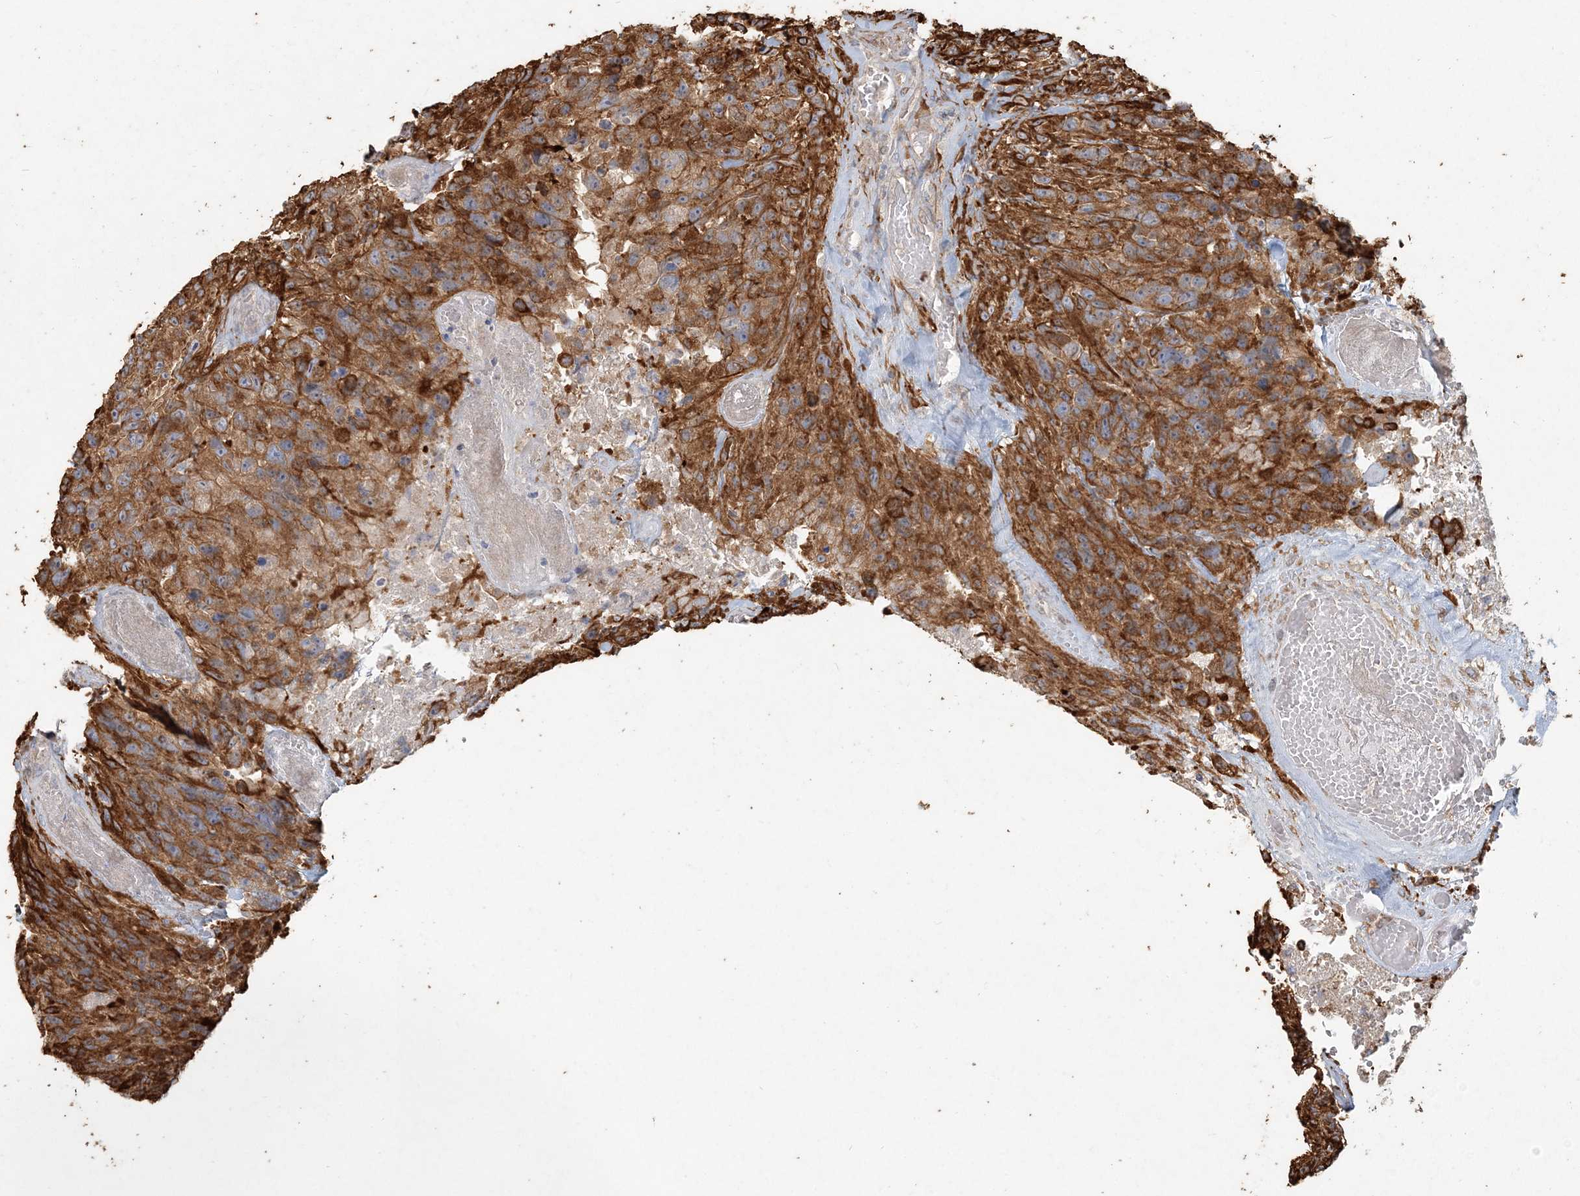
{"staining": {"intensity": "weak", "quantity": "25%-75%", "location": "cytoplasmic/membranous"}, "tissue": "glioma", "cell_type": "Tumor cells", "image_type": "cancer", "snomed": [{"axis": "morphology", "description": "Glioma, malignant, High grade"}, {"axis": "topography", "description": "Brain"}], "caption": "There is low levels of weak cytoplasmic/membranous staining in tumor cells of glioma, as demonstrated by immunohistochemical staining (brown color).", "gene": "RNF145", "patient": {"sex": "male", "age": 69}}